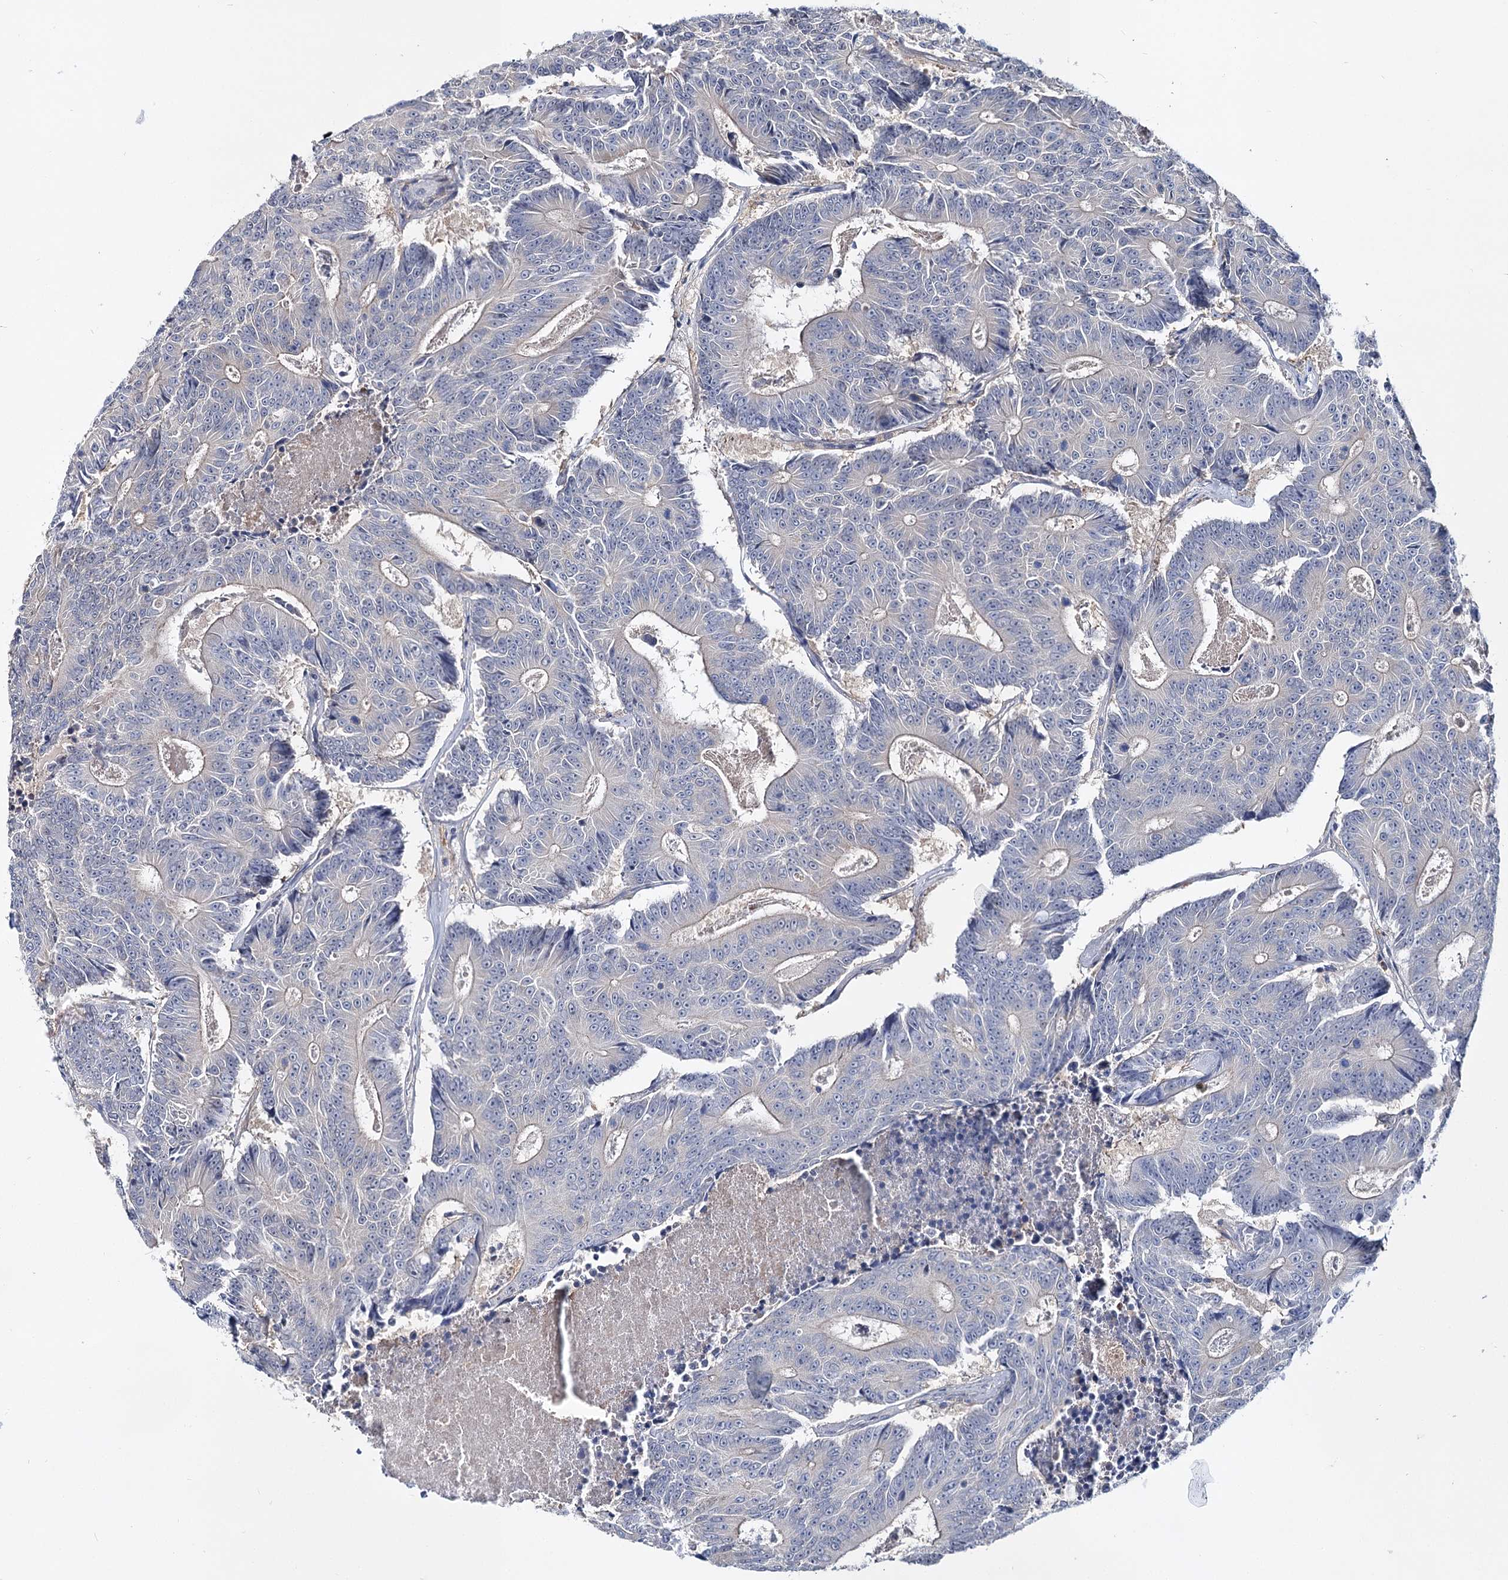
{"staining": {"intensity": "negative", "quantity": "none", "location": "none"}, "tissue": "colorectal cancer", "cell_type": "Tumor cells", "image_type": "cancer", "snomed": [{"axis": "morphology", "description": "Adenocarcinoma, NOS"}, {"axis": "topography", "description": "Colon"}], "caption": "Tumor cells show no significant protein staining in colorectal adenocarcinoma.", "gene": "UGP2", "patient": {"sex": "male", "age": 83}}